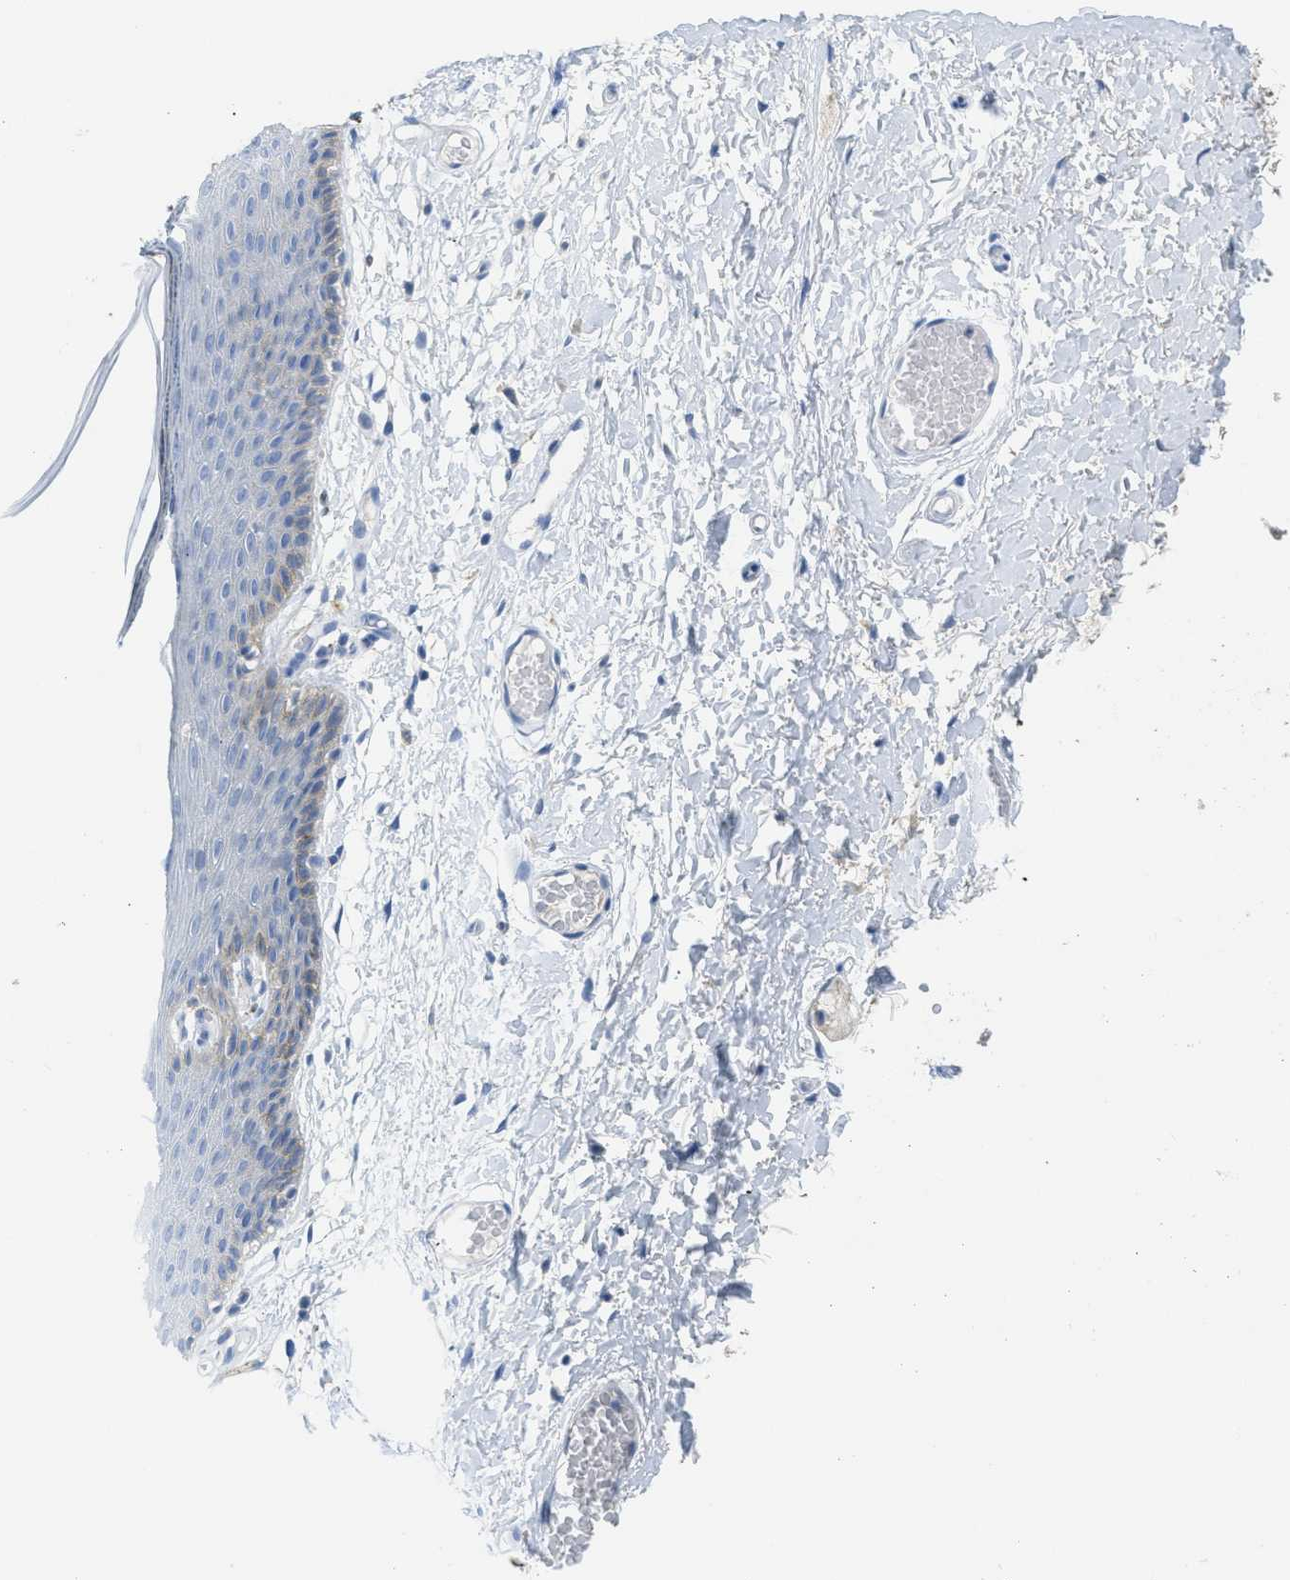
{"staining": {"intensity": "moderate", "quantity": "<25%", "location": "cytoplasmic/membranous"}, "tissue": "skin", "cell_type": "Epidermal cells", "image_type": "normal", "snomed": [{"axis": "morphology", "description": "Normal tissue, NOS"}, {"axis": "topography", "description": "Vulva"}], "caption": "Immunohistochemistry (DAB) staining of unremarkable skin exhibits moderate cytoplasmic/membranous protein expression in approximately <25% of epidermal cells. (DAB (3,3'-diaminobenzidine) = brown stain, brightfield microscopy at high magnification).", "gene": "CNNM4", "patient": {"sex": "female", "age": 54}}